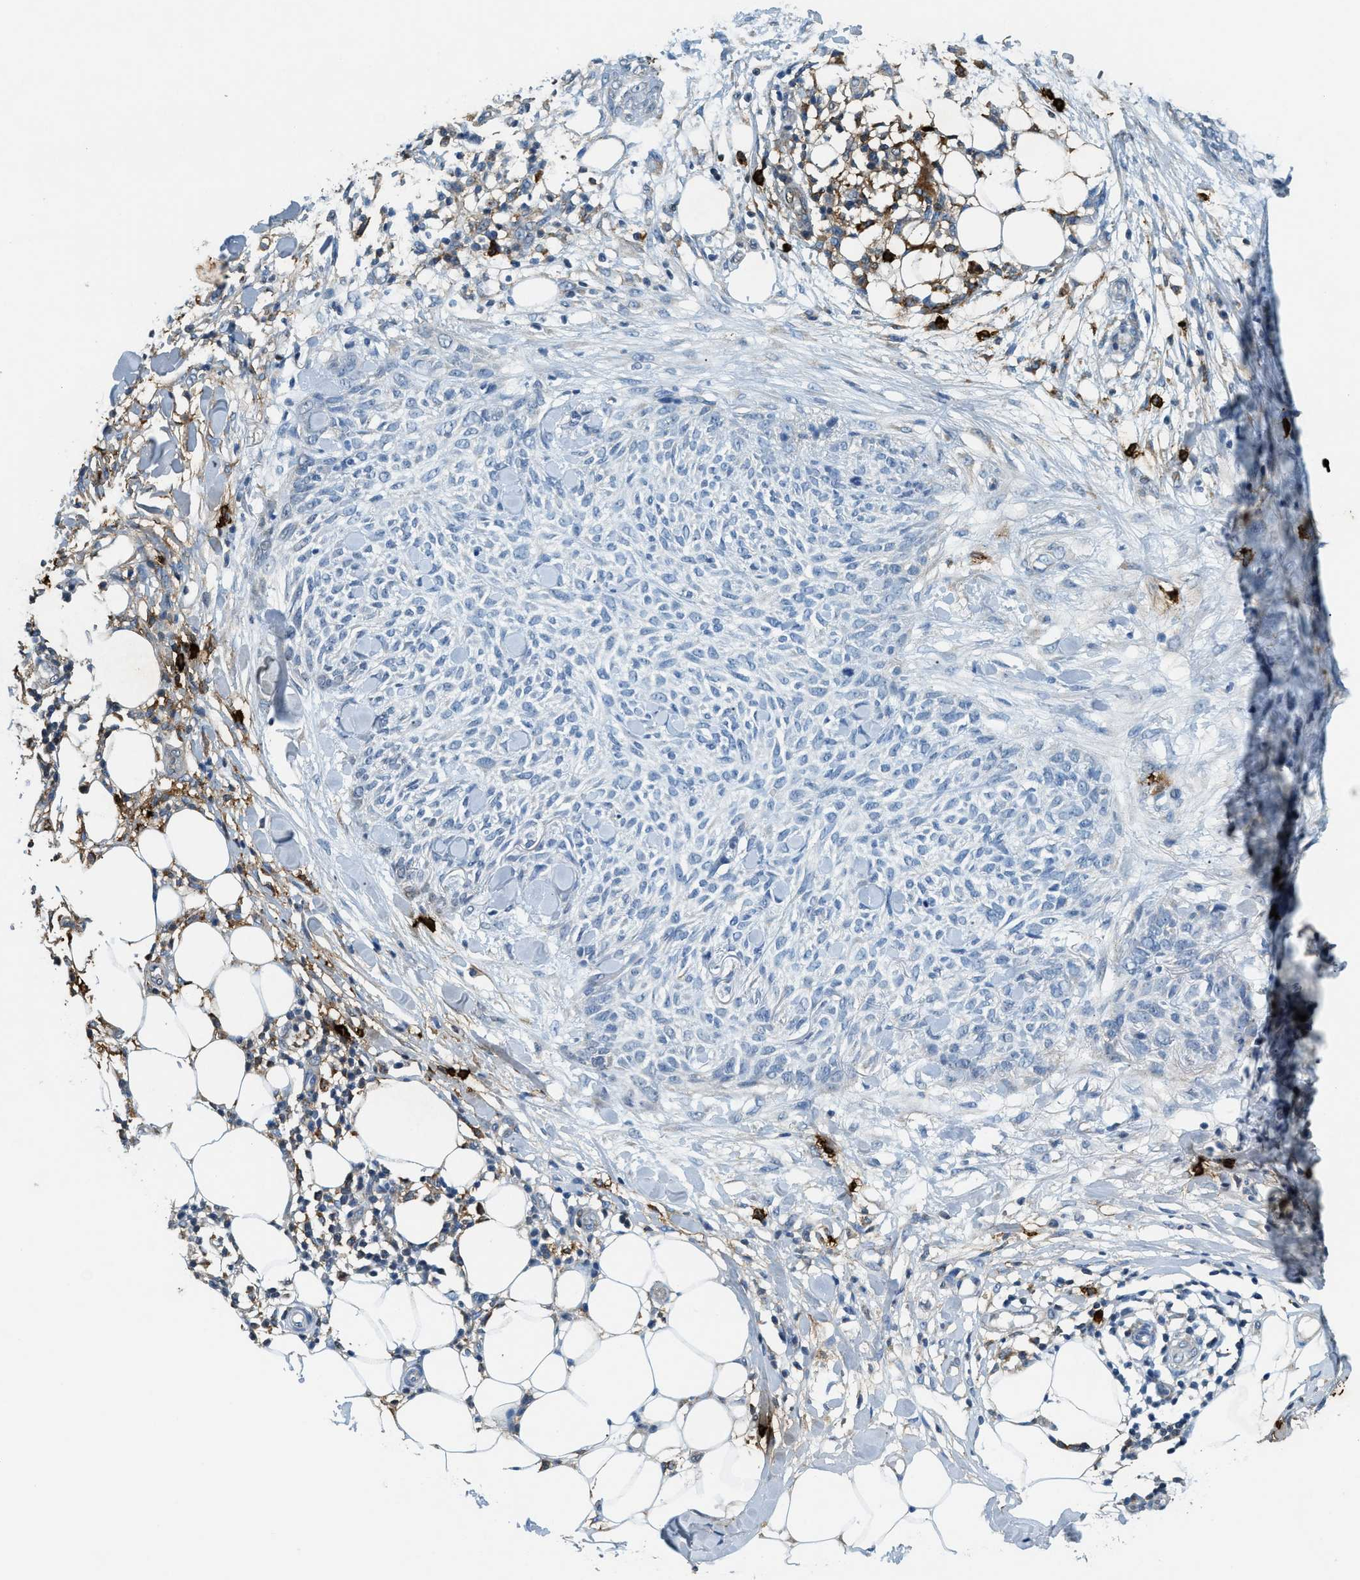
{"staining": {"intensity": "negative", "quantity": "none", "location": "none"}, "tissue": "skin cancer", "cell_type": "Tumor cells", "image_type": "cancer", "snomed": [{"axis": "morphology", "description": "Normal tissue, NOS"}, {"axis": "morphology", "description": "Basal cell carcinoma"}, {"axis": "topography", "description": "Skin"}], "caption": "Immunohistochemical staining of skin cancer exhibits no significant expression in tumor cells.", "gene": "TPSAB1", "patient": {"sex": "female", "age": 84}}